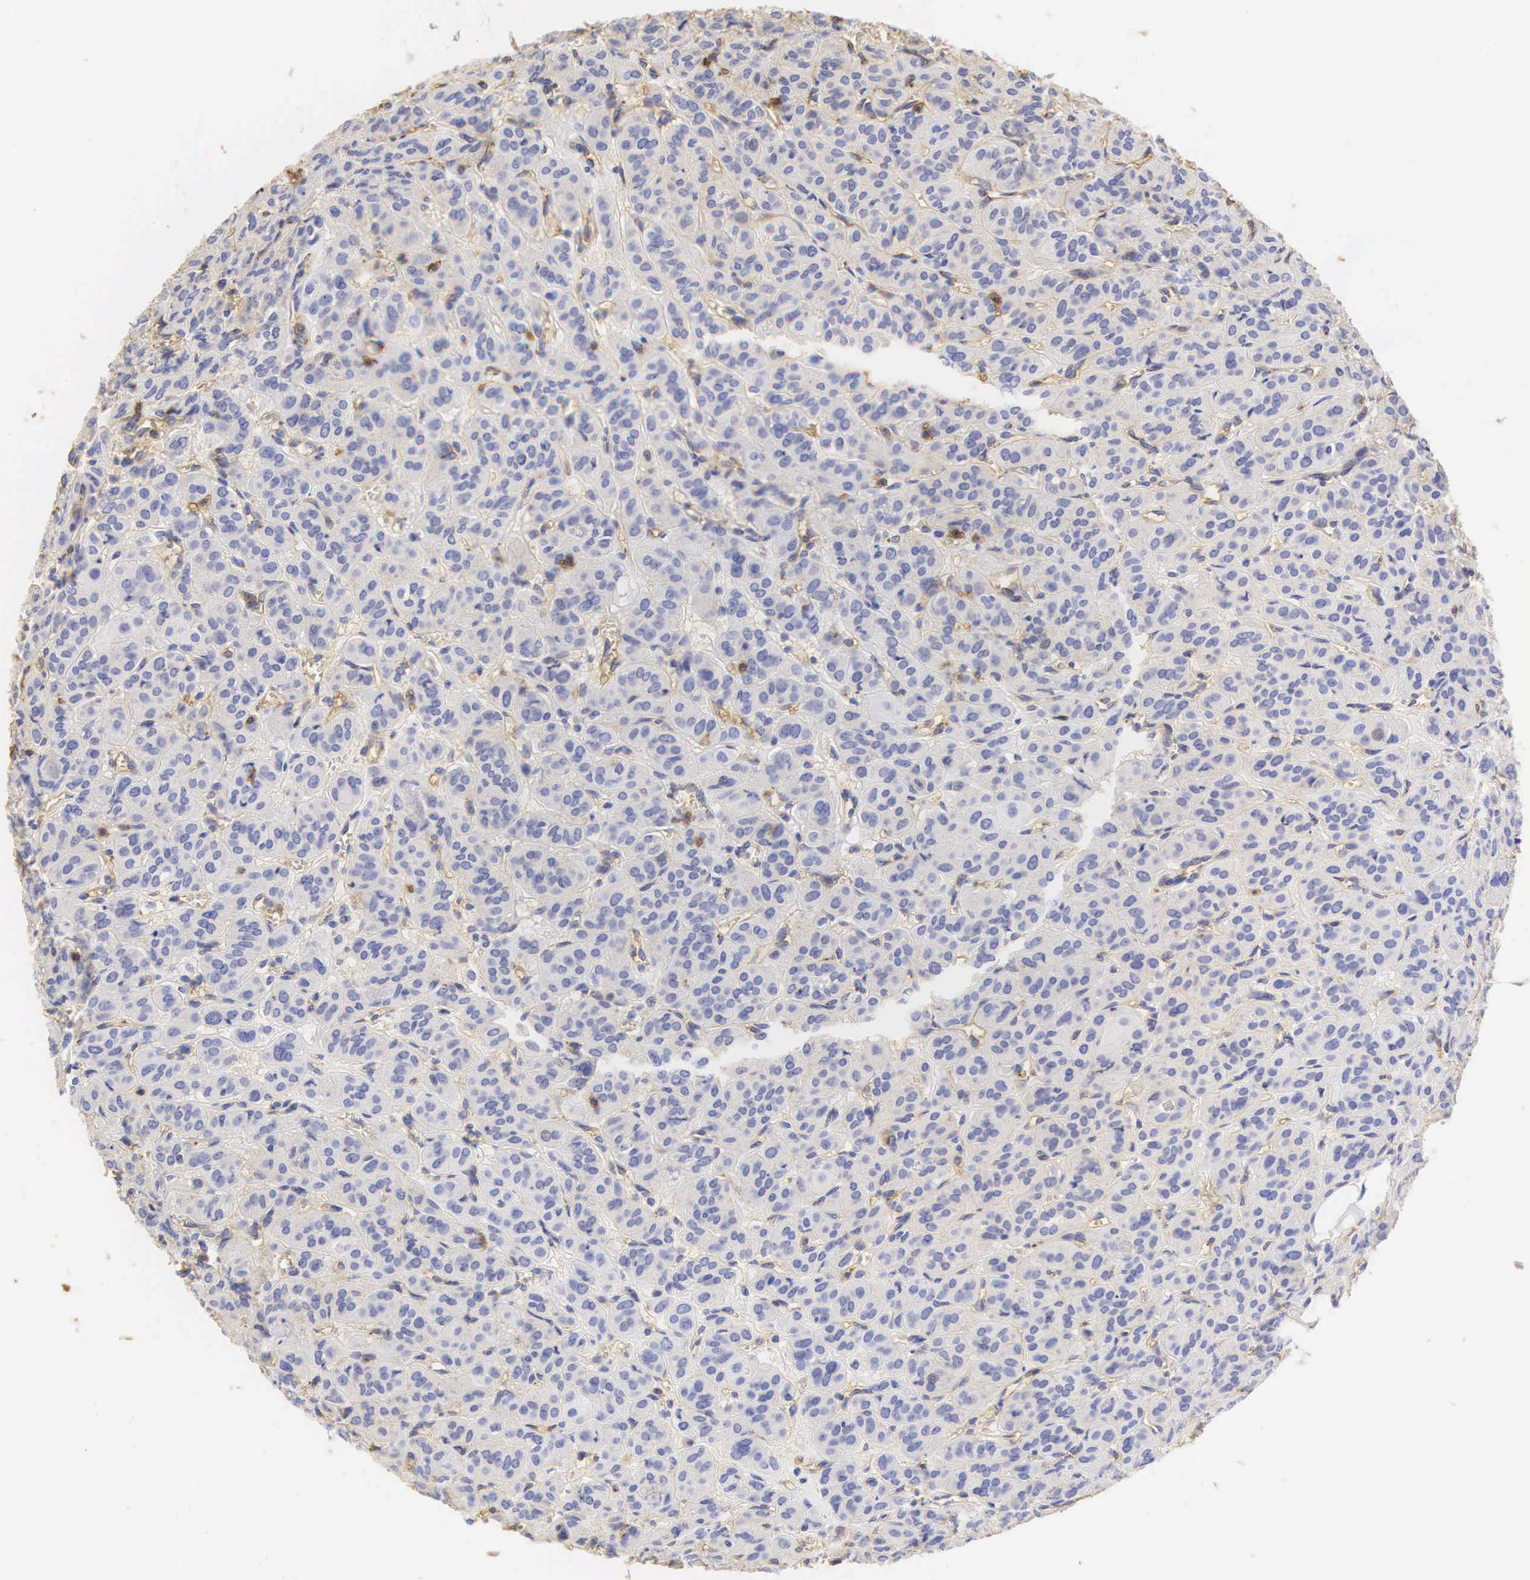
{"staining": {"intensity": "negative", "quantity": "none", "location": "none"}, "tissue": "thyroid cancer", "cell_type": "Tumor cells", "image_type": "cancer", "snomed": [{"axis": "morphology", "description": "Follicular adenoma carcinoma, NOS"}, {"axis": "topography", "description": "Thyroid gland"}], "caption": "IHC micrograph of neoplastic tissue: thyroid cancer stained with DAB exhibits no significant protein positivity in tumor cells.", "gene": "CD99", "patient": {"sex": "female", "age": 71}}